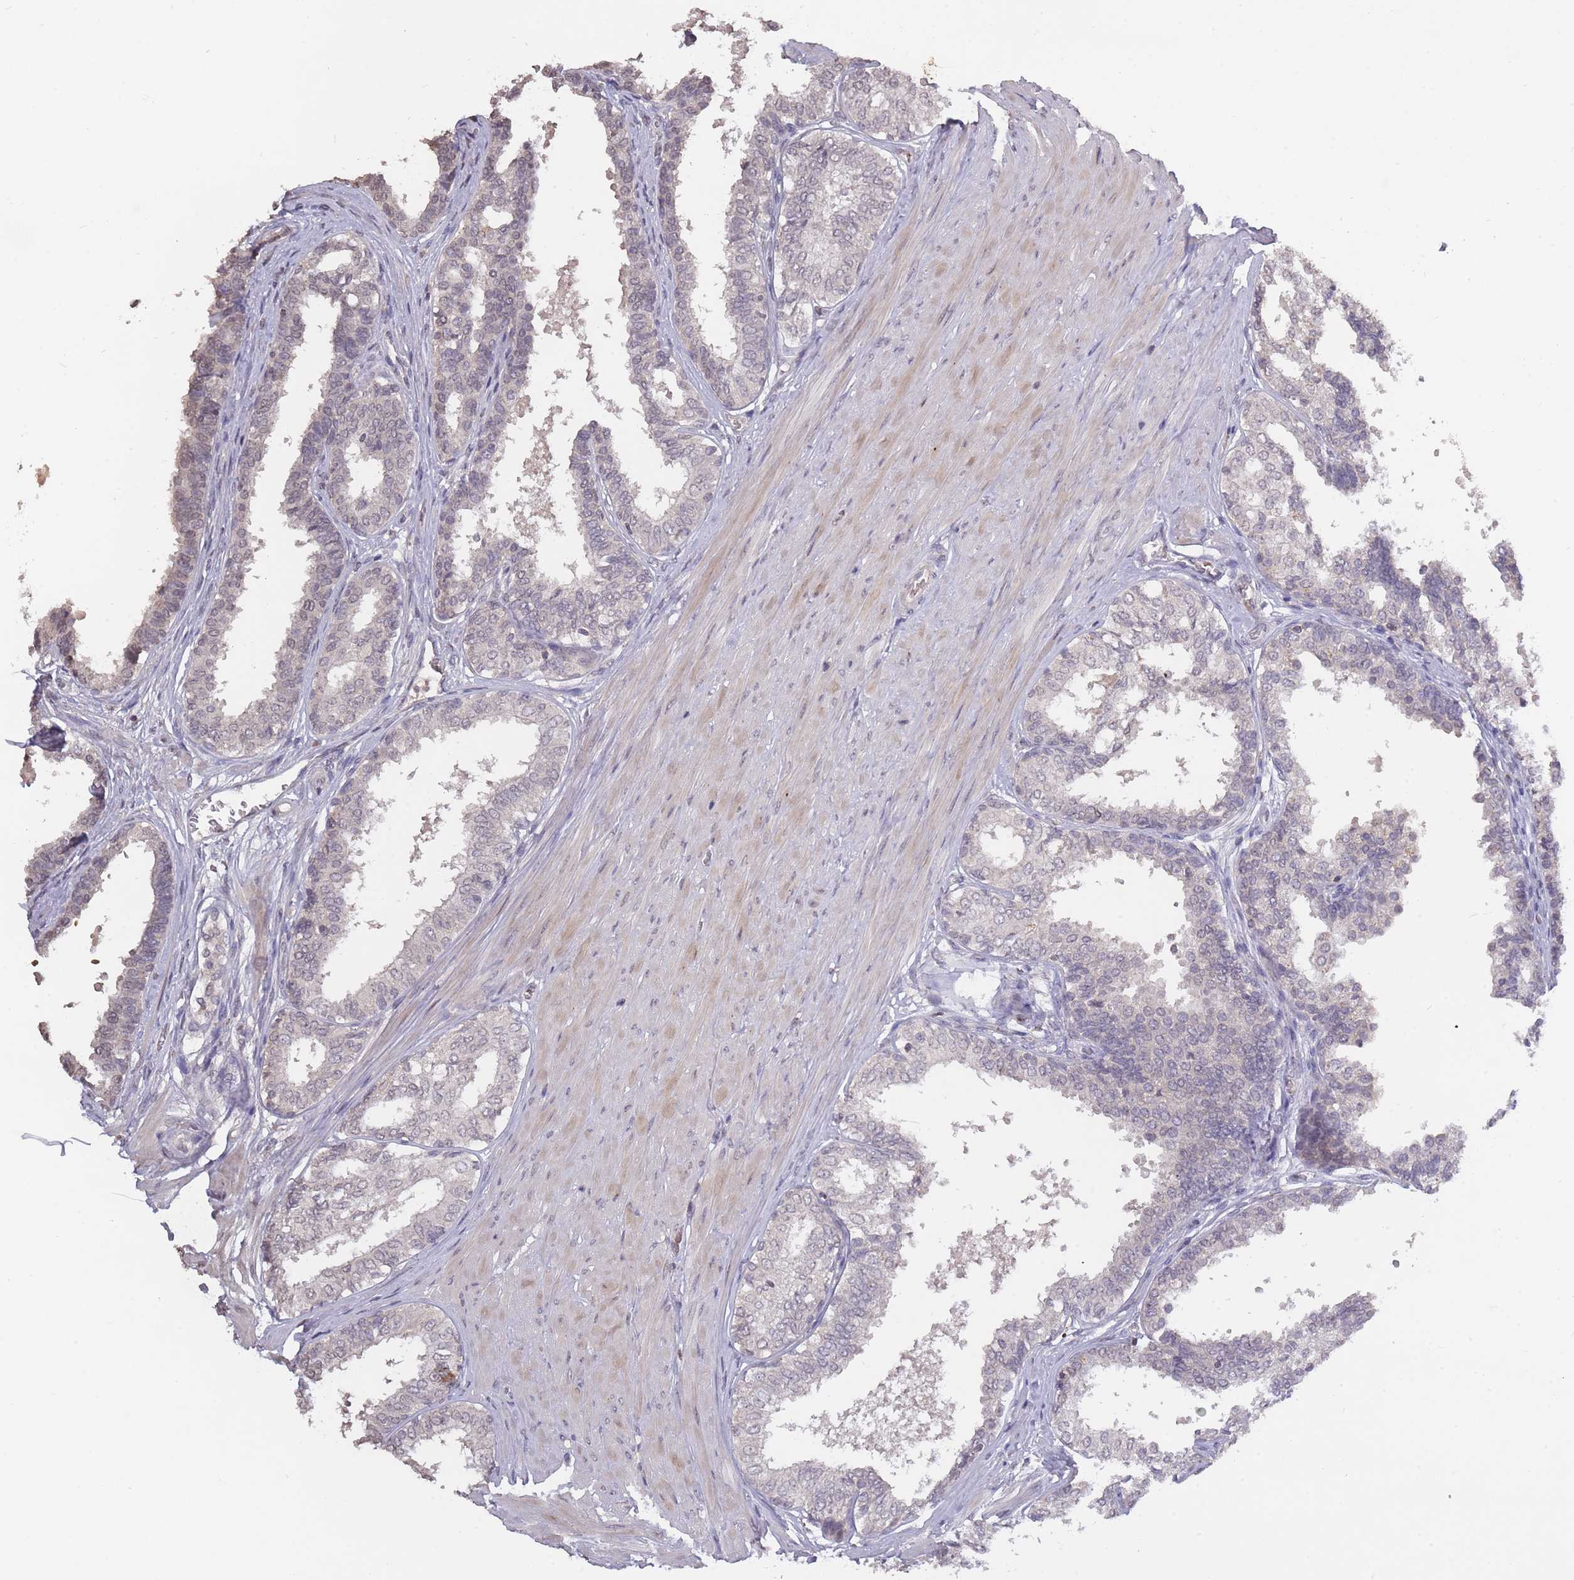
{"staining": {"intensity": "weak", "quantity": "<25%", "location": "cytoplasmic/membranous"}, "tissue": "prostate", "cell_type": "Glandular cells", "image_type": "normal", "snomed": [{"axis": "morphology", "description": "Normal tissue, NOS"}, {"axis": "topography", "description": "Prostate"}], "caption": "Micrograph shows no significant protein positivity in glandular cells of normal prostate.", "gene": "ADCYAP1R1", "patient": {"sex": "male", "age": 48}}